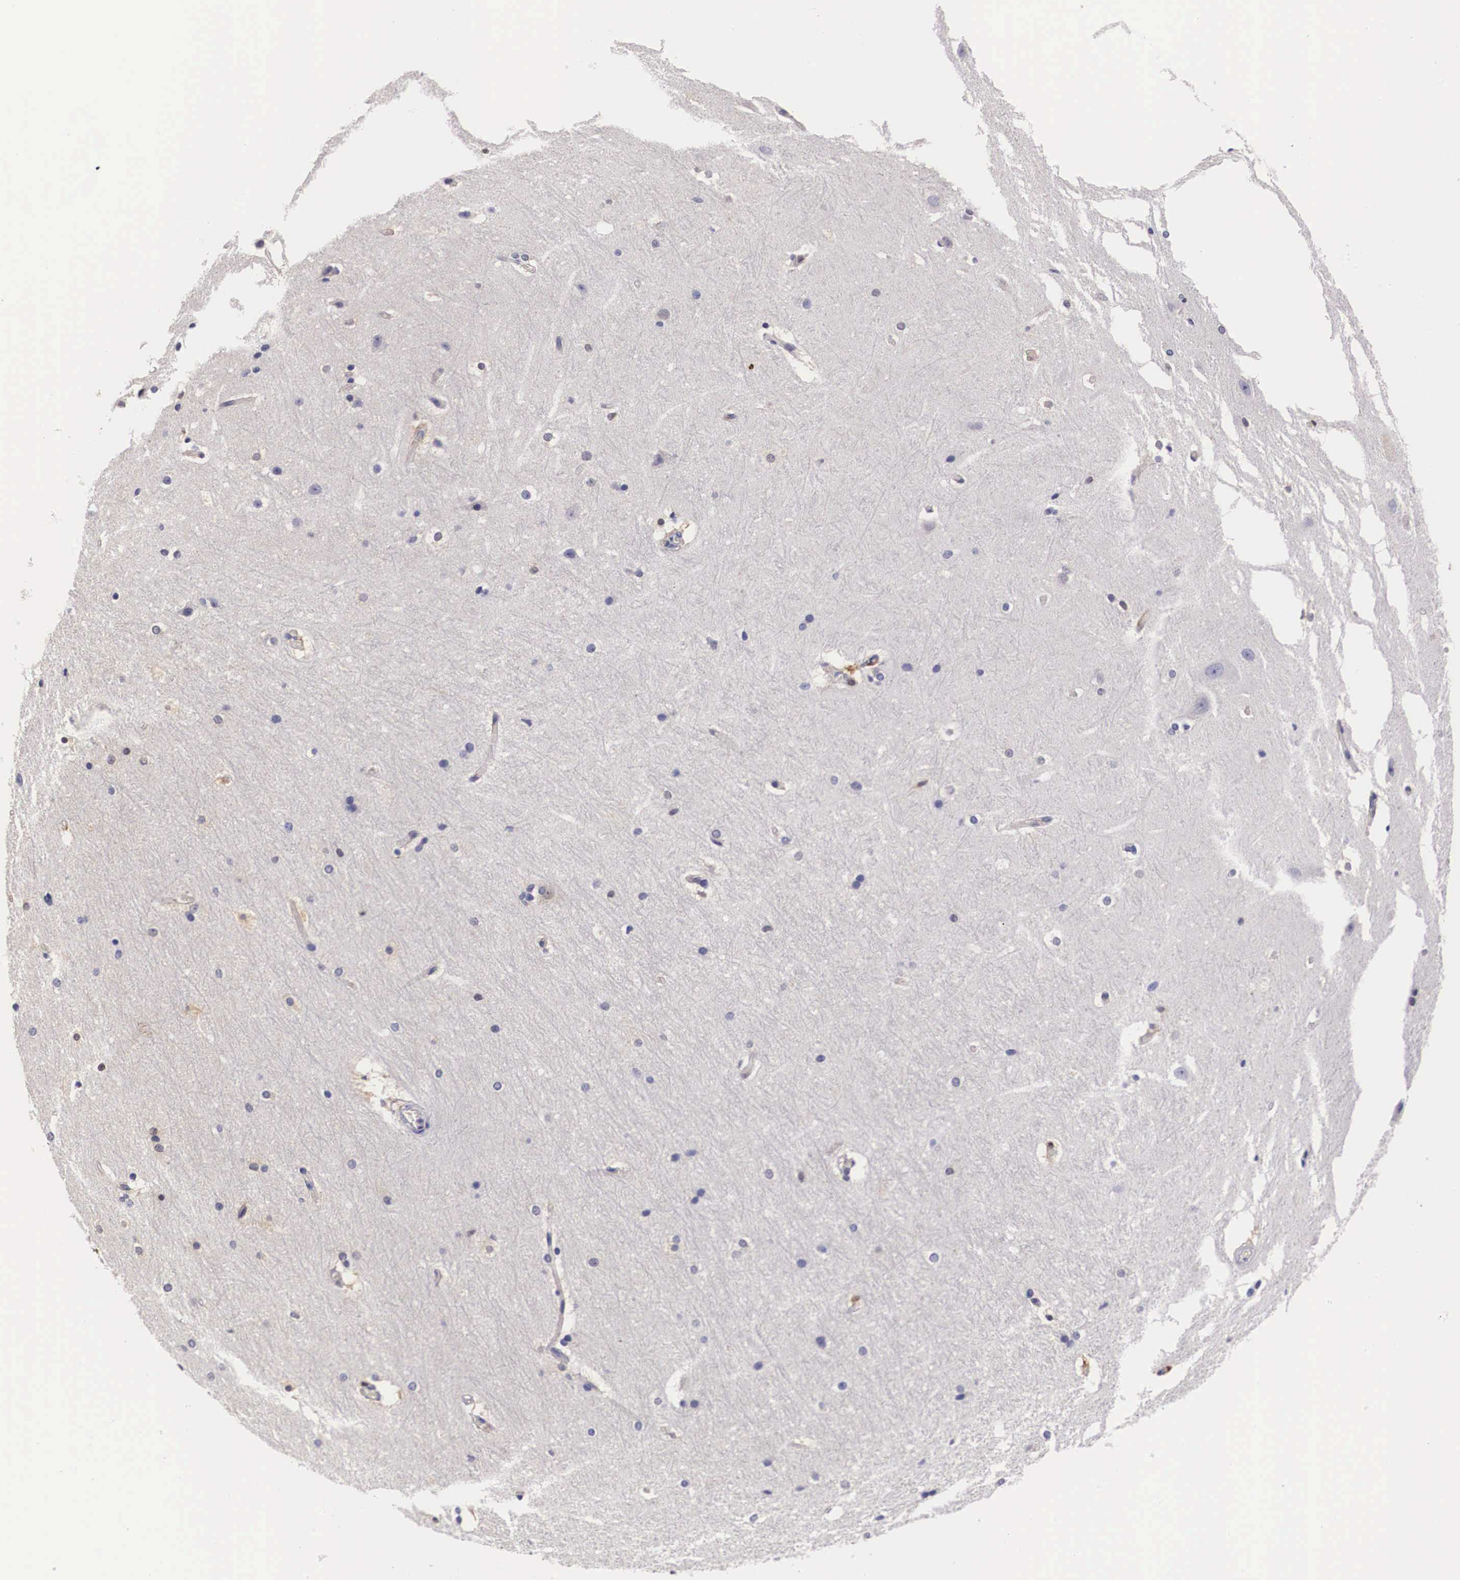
{"staining": {"intensity": "negative", "quantity": "none", "location": "none"}, "tissue": "cerebral cortex", "cell_type": "Endothelial cells", "image_type": "normal", "snomed": [{"axis": "morphology", "description": "Normal tissue, NOS"}, {"axis": "topography", "description": "Cerebral cortex"}, {"axis": "topography", "description": "Hippocampus"}], "caption": "The IHC histopathology image has no significant staining in endothelial cells of cerebral cortex.", "gene": "RENBP", "patient": {"sex": "female", "age": 19}}